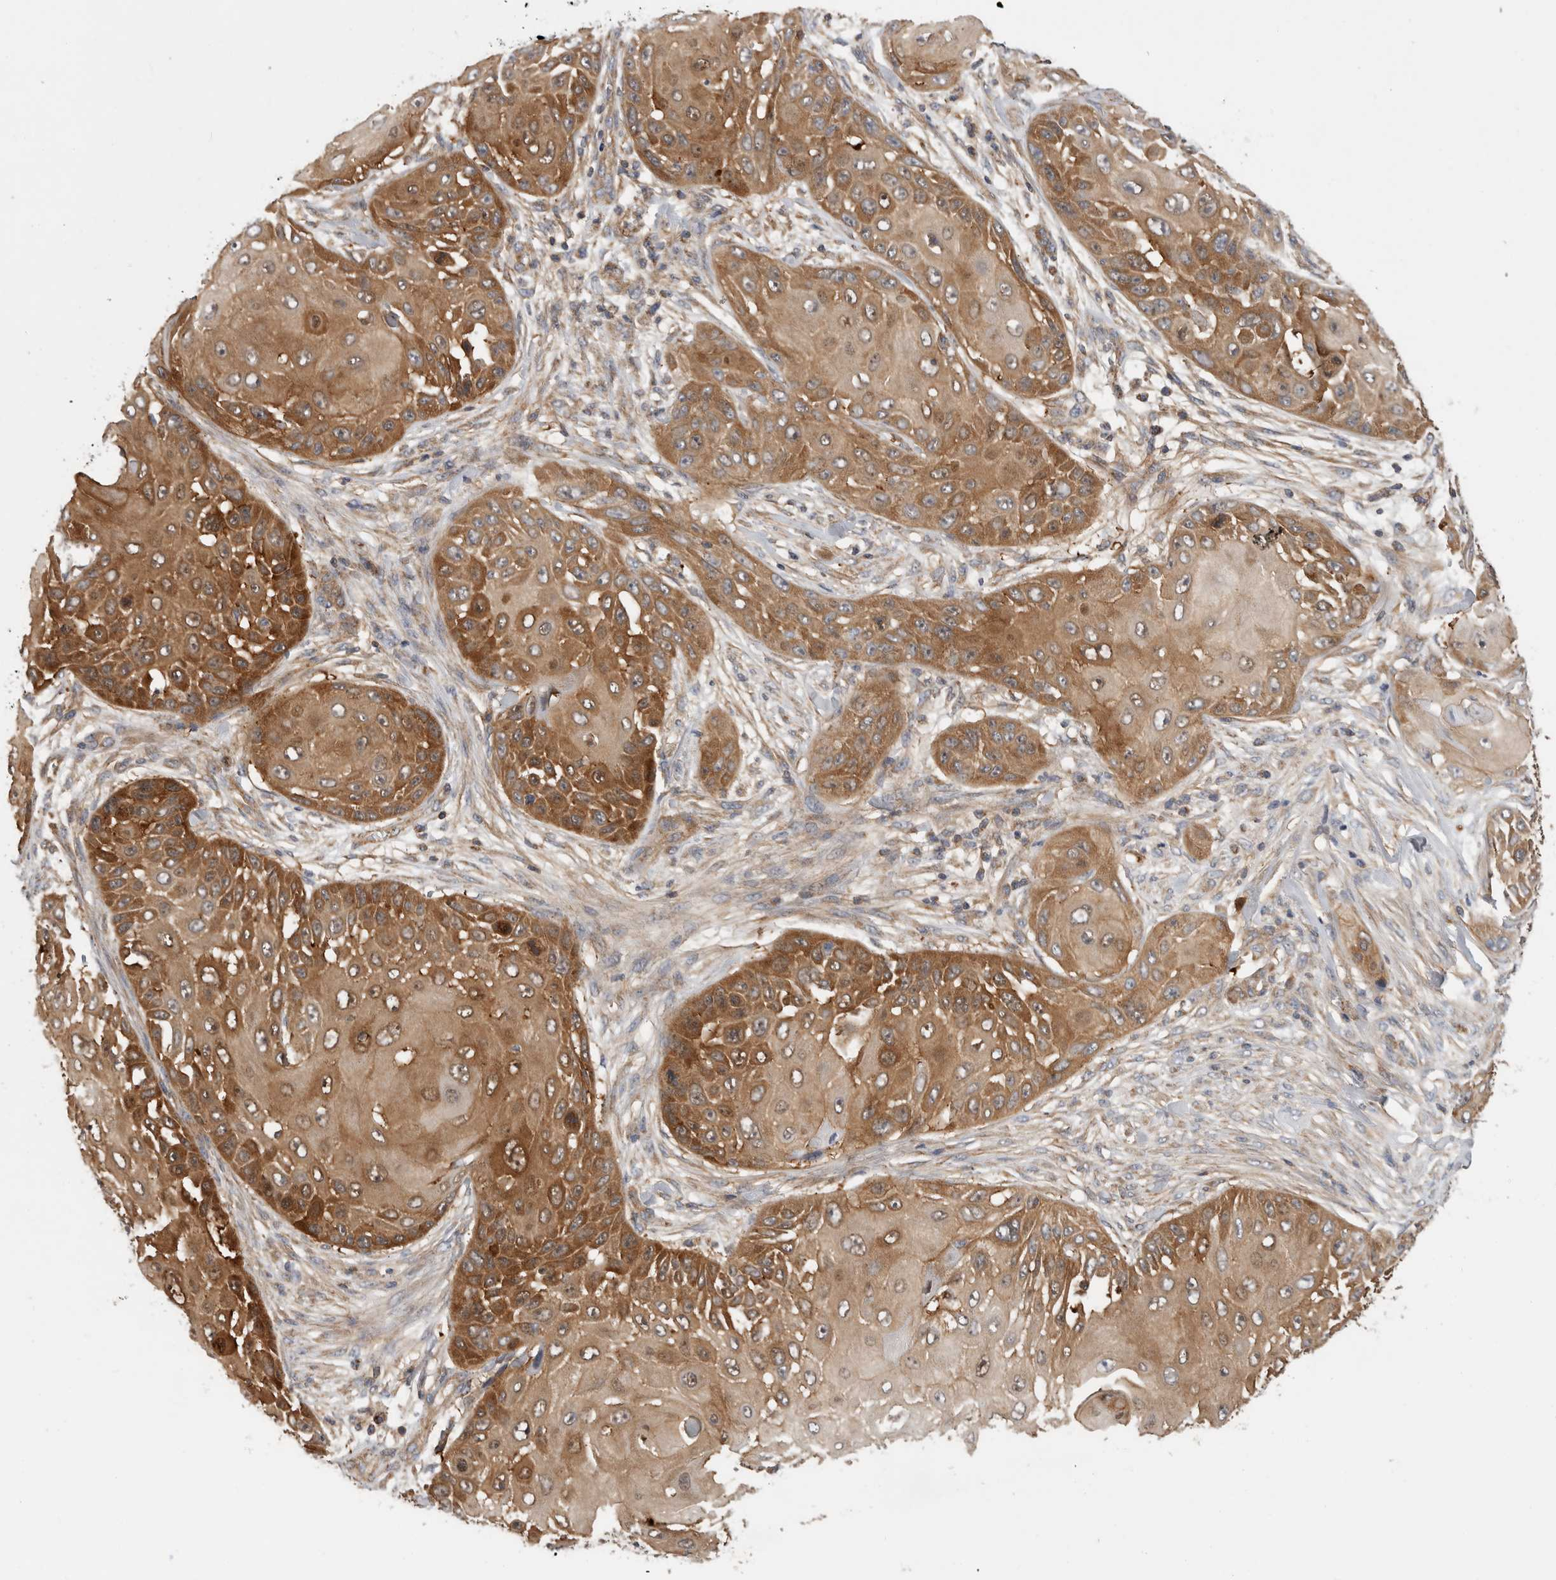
{"staining": {"intensity": "moderate", "quantity": ">75%", "location": "cytoplasmic/membranous"}, "tissue": "skin cancer", "cell_type": "Tumor cells", "image_type": "cancer", "snomed": [{"axis": "morphology", "description": "Squamous cell carcinoma, NOS"}, {"axis": "topography", "description": "Skin"}], "caption": "DAB immunohistochemical staining of human squamous cell carcinoma (skin) demonstrates moderate cytoplasmic/membranous protein staining in about >75% of tumor cells.", "gene": "SFXN2", "patient": {"sex": "female", "age": 44}}